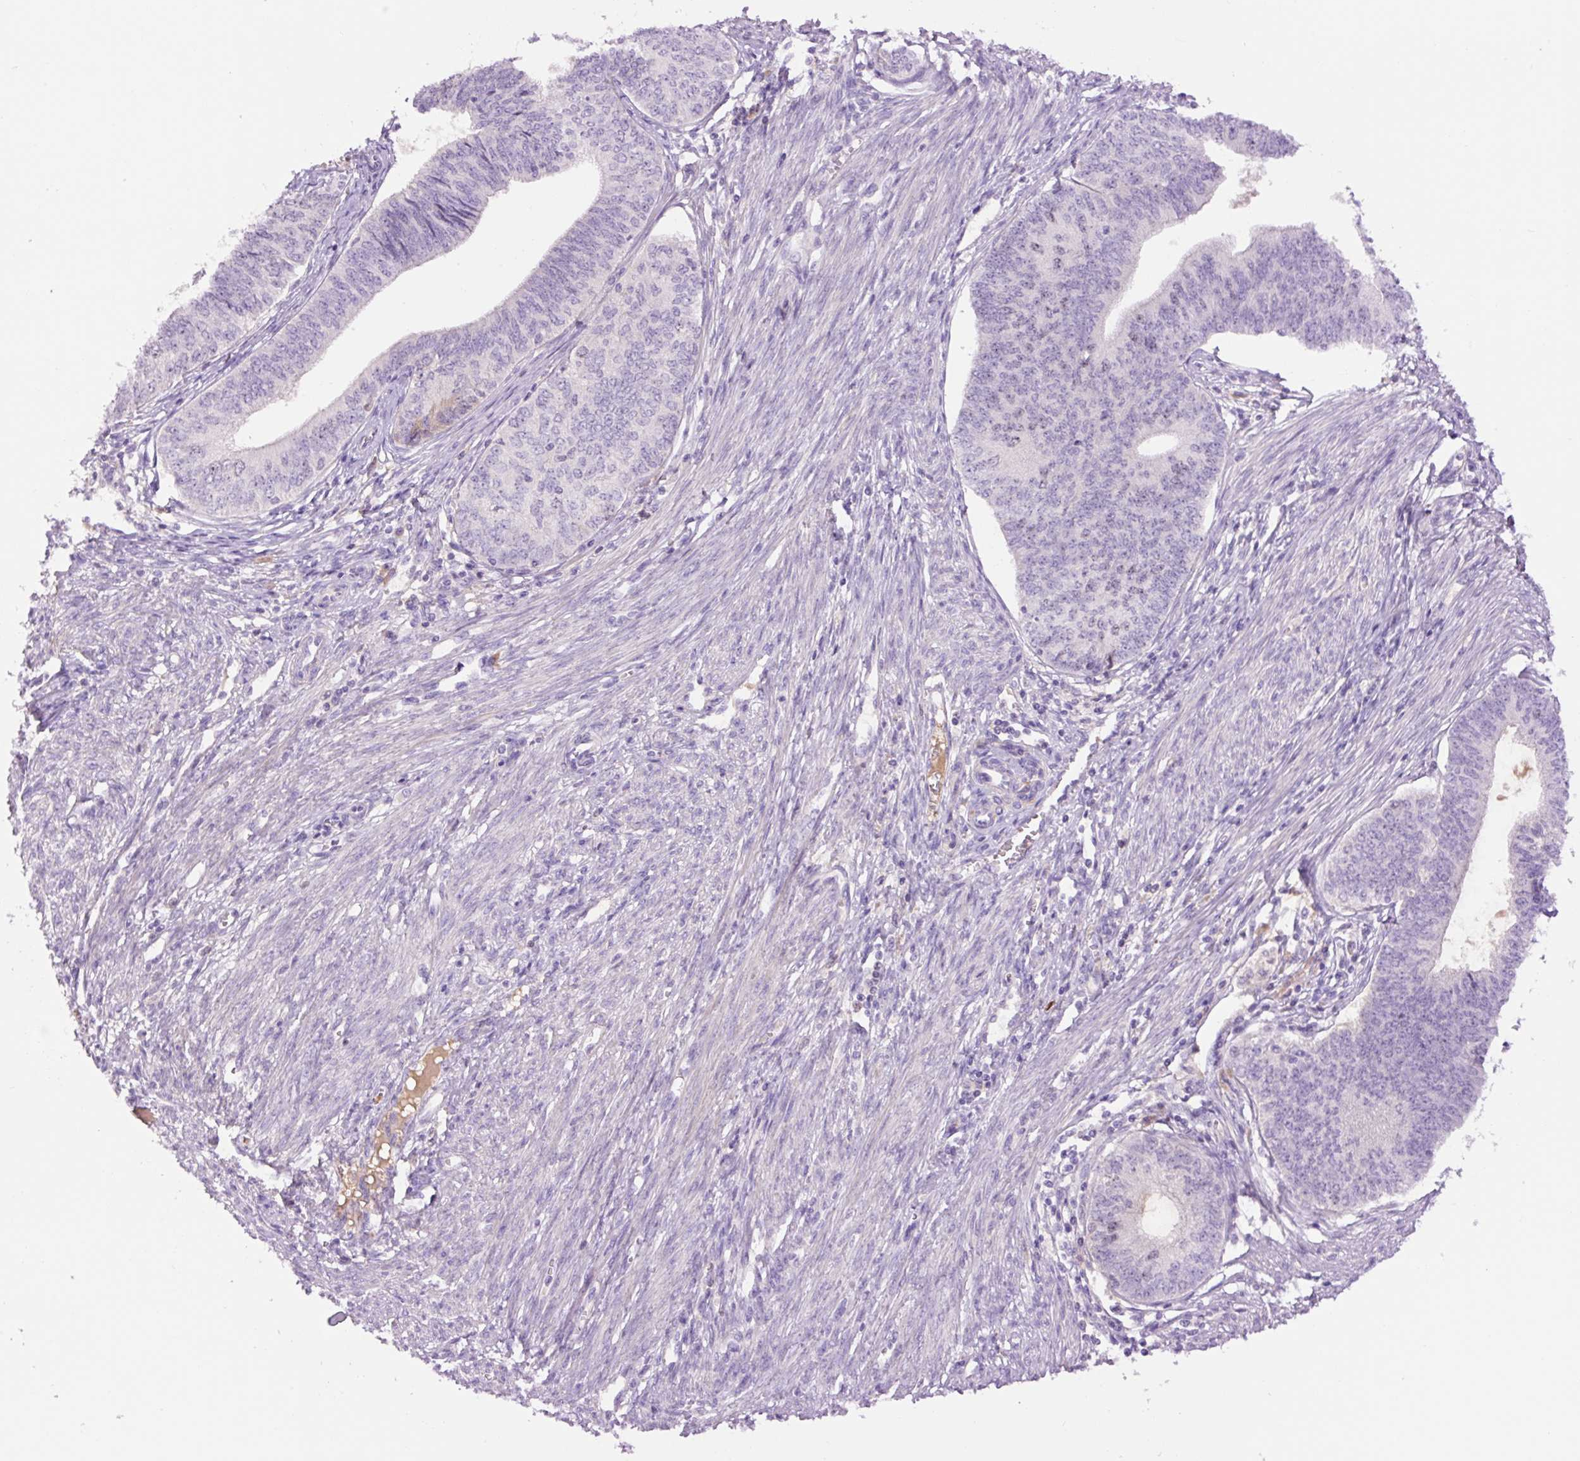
{"staining": {"intensity": "negative", "quantity": "none", "location": "none"}, "tissue": "endometrial cancer", "cell_type": "Tumor cells", "image_type": "cancer", "snomed": [{"axis": "morphology", "description": "Adenocarcinoma, NOS"}, {"axis": "topography", "description": "Endometrium"}], "caption": "The photomicrograph demonstrates no significant positivity in tumor cells of endometrial adenocarcinoma. (DAB IHC visualized using brightfield microscopy, high magnification).", "gene": "DPPA4", "patient": {"sex": "female", "age": 68}}